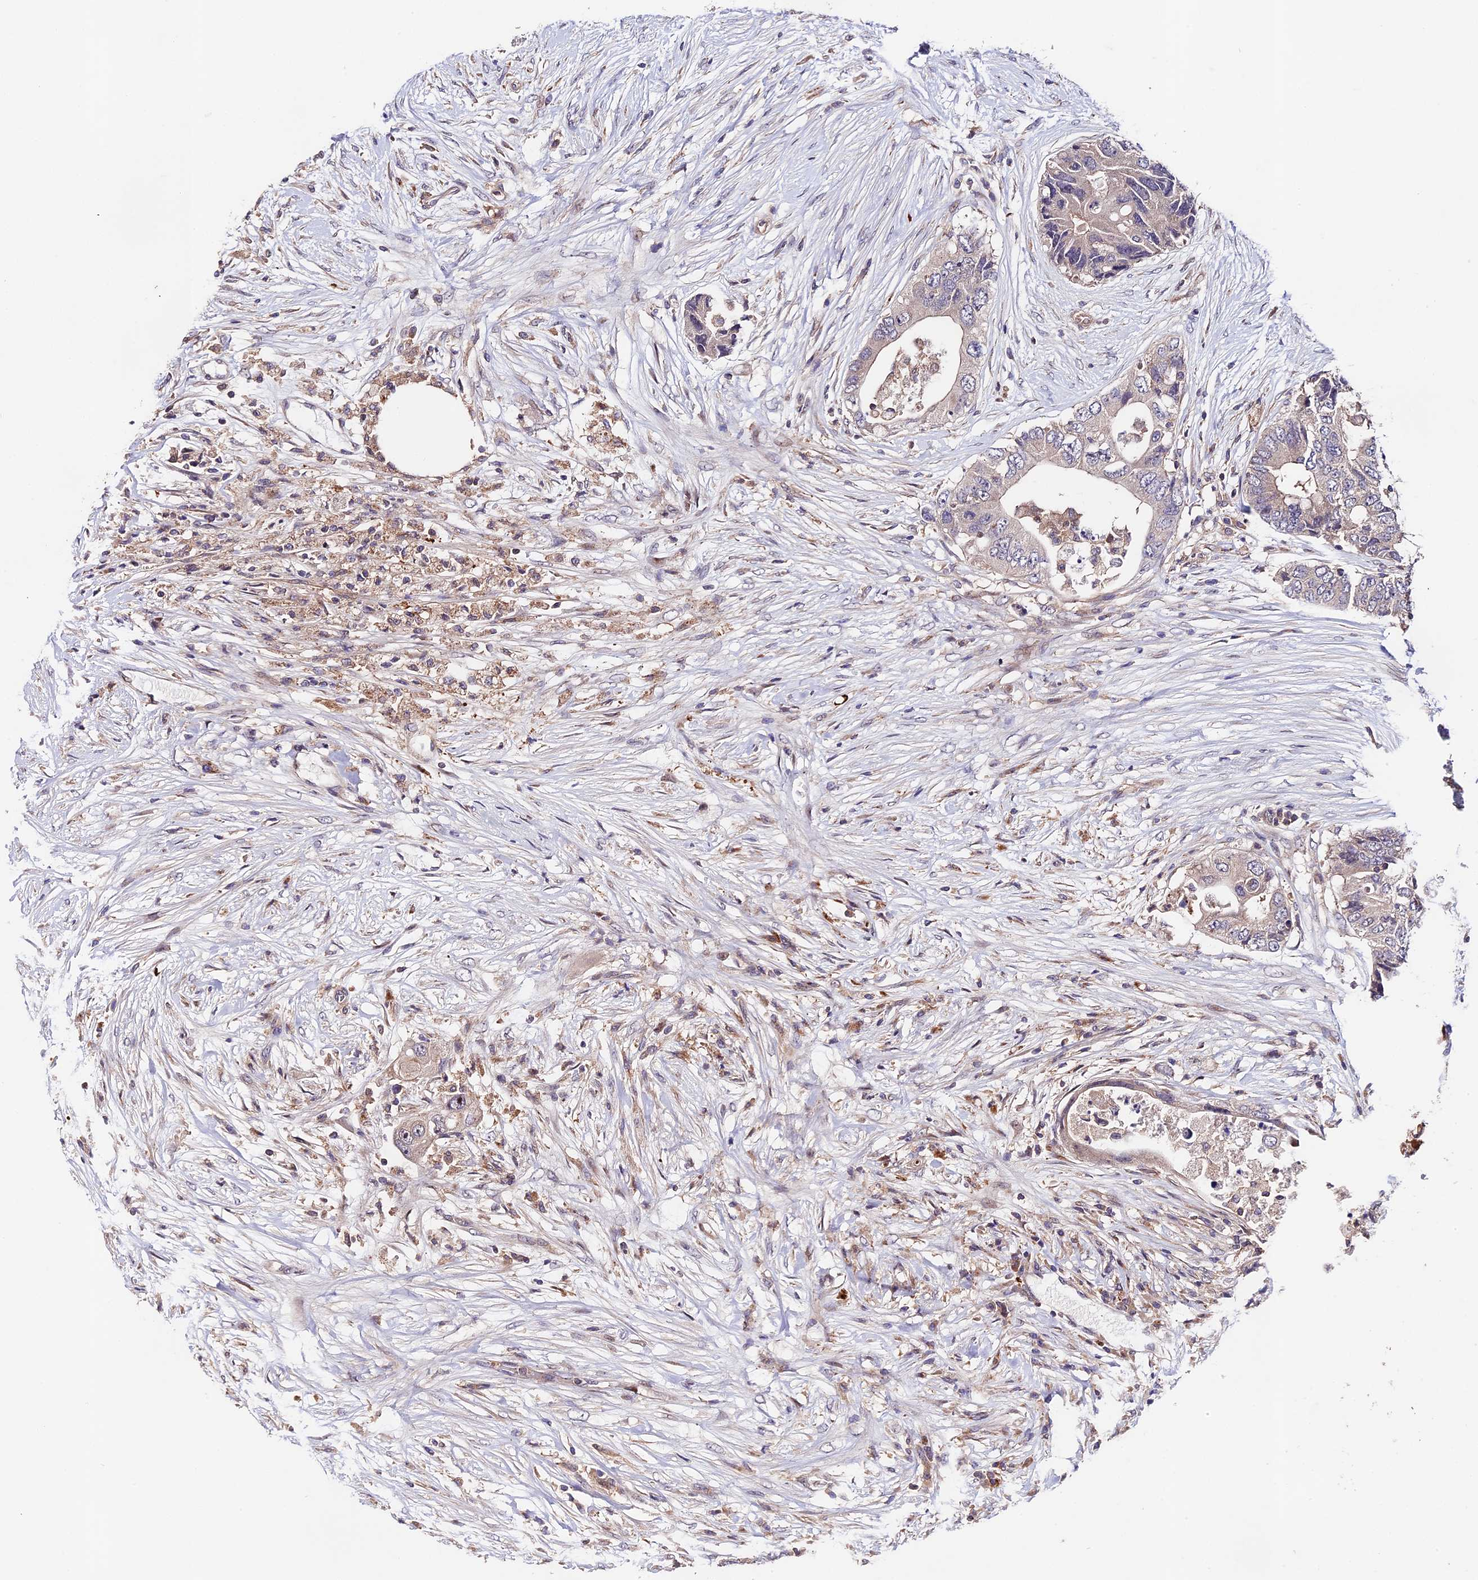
{"staining": {"intensity": "weak", "quantity": "<25%", "location": "cytoplasmic/membranous"}, "tissue": "colorectal cancer", "cell_type": "Tumor cells", "image_type": "cancer", "snomed": [{"axis": "morphology", "description": "Adenocarcinoma, NOS"}, {"axis": "topography", "description": "Colon"}], "caption": "A high-resolution image shows immunohistochemistry staining of adenocarcinoma (colorectal), which demonstrates no significant positivity in tumor cells.", "gene": "CACNA1H", "patient": {"sex": "male", "age": 71}}